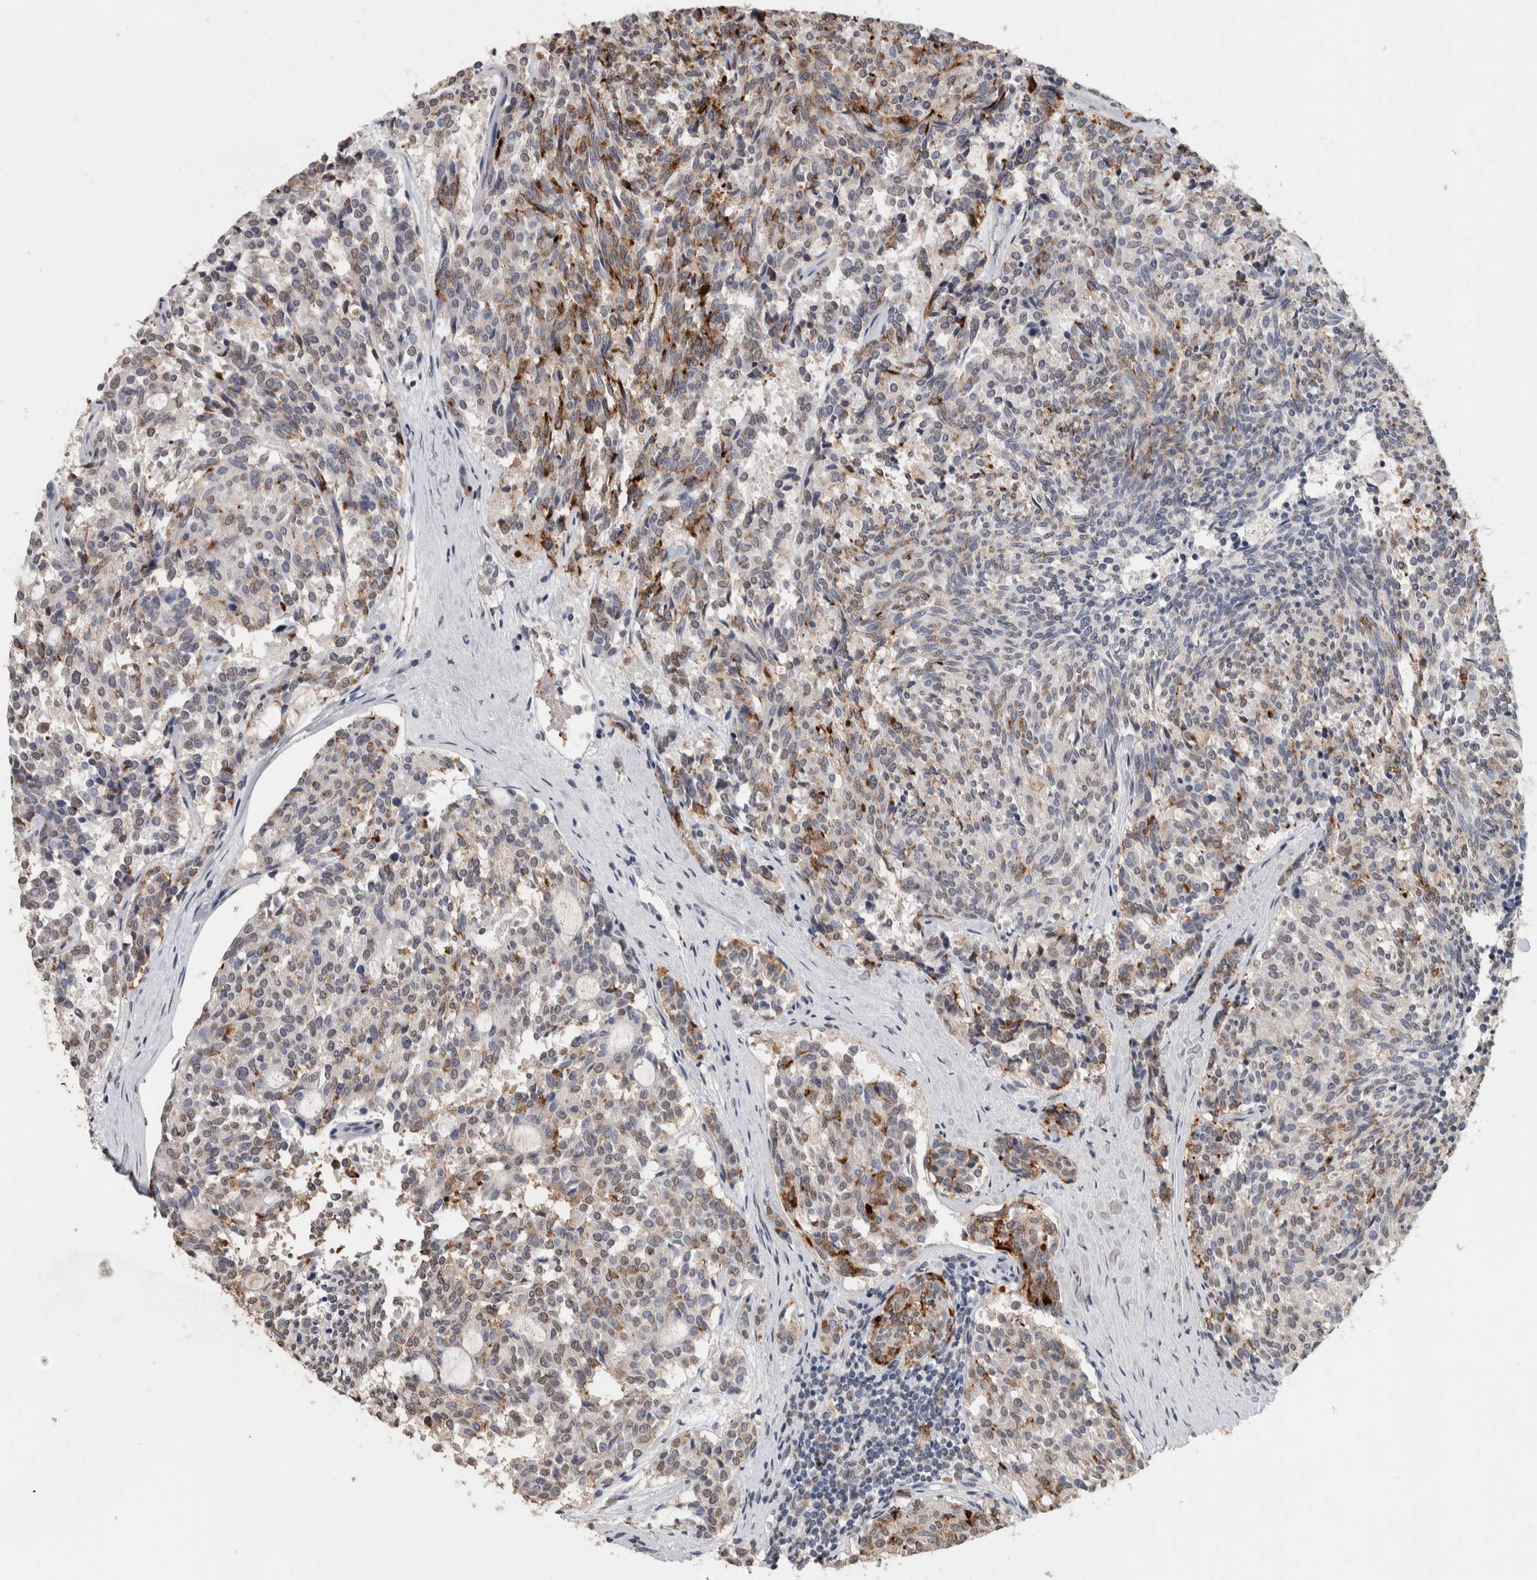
{"staining": {"intensity": "moderate", "quantity": "25%-75%", "location": "cytoplasmic/membranous"}, "tissue": "carcinoid", "cell_type": "Tumor cells", "image_type": "cancer", "snomed": [{"axis": "morphology", "description": "Carcinoid, malignant, NOS"}, {"axis": "topography", "description": "Pancreas"}], "caption": "High-power microscopy captured an immunohistochemistry (IHC) photomicrograph of carcinoid, revealing moderate cytoplasmic/membranous positivity in about 25%-75% of tumor cells.", "gene": "LTBP1", "patient": {"sex": "female", "age": 54}}